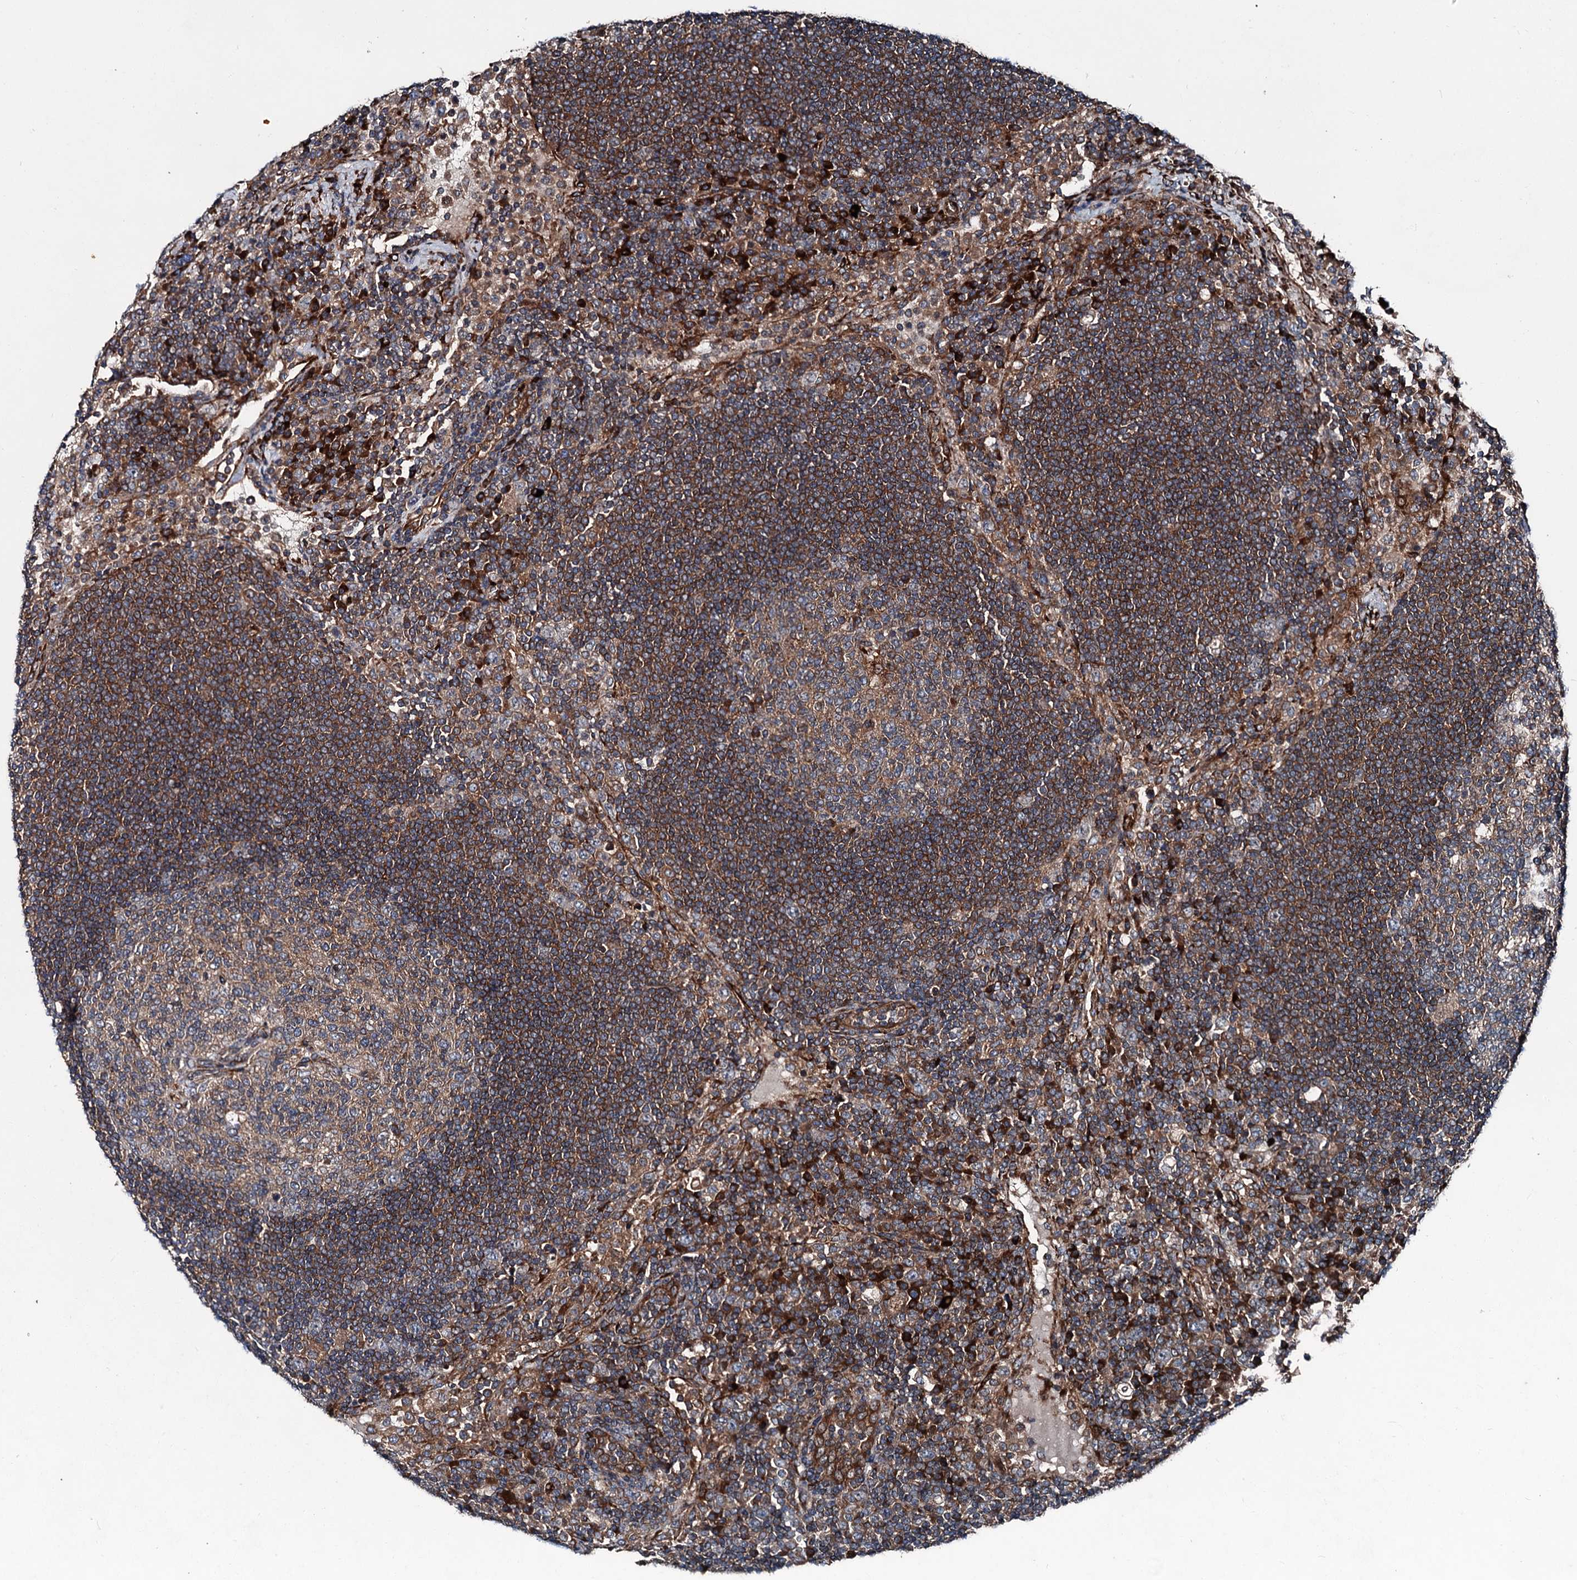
{"staining": {"intensity": "moderate", "quantity": "<25%", "location": "cytoplasmic/membranous"}, "tissue": "lymph node", "cell_type": "Germinal center cells", "image_type": "normal", "snomed": [{"axis": "morphology", "description": "Normal tissue, NOS"}, {"axis": "topography", "description": "Lymph node"}], "caption": "The immunohistochemical stain shows moderate cytoplasmic/membranous staining in germinal center cells of normal lymph node.", "gene": "DDIAS", "patient": {"sex": "female", "age": 53}}